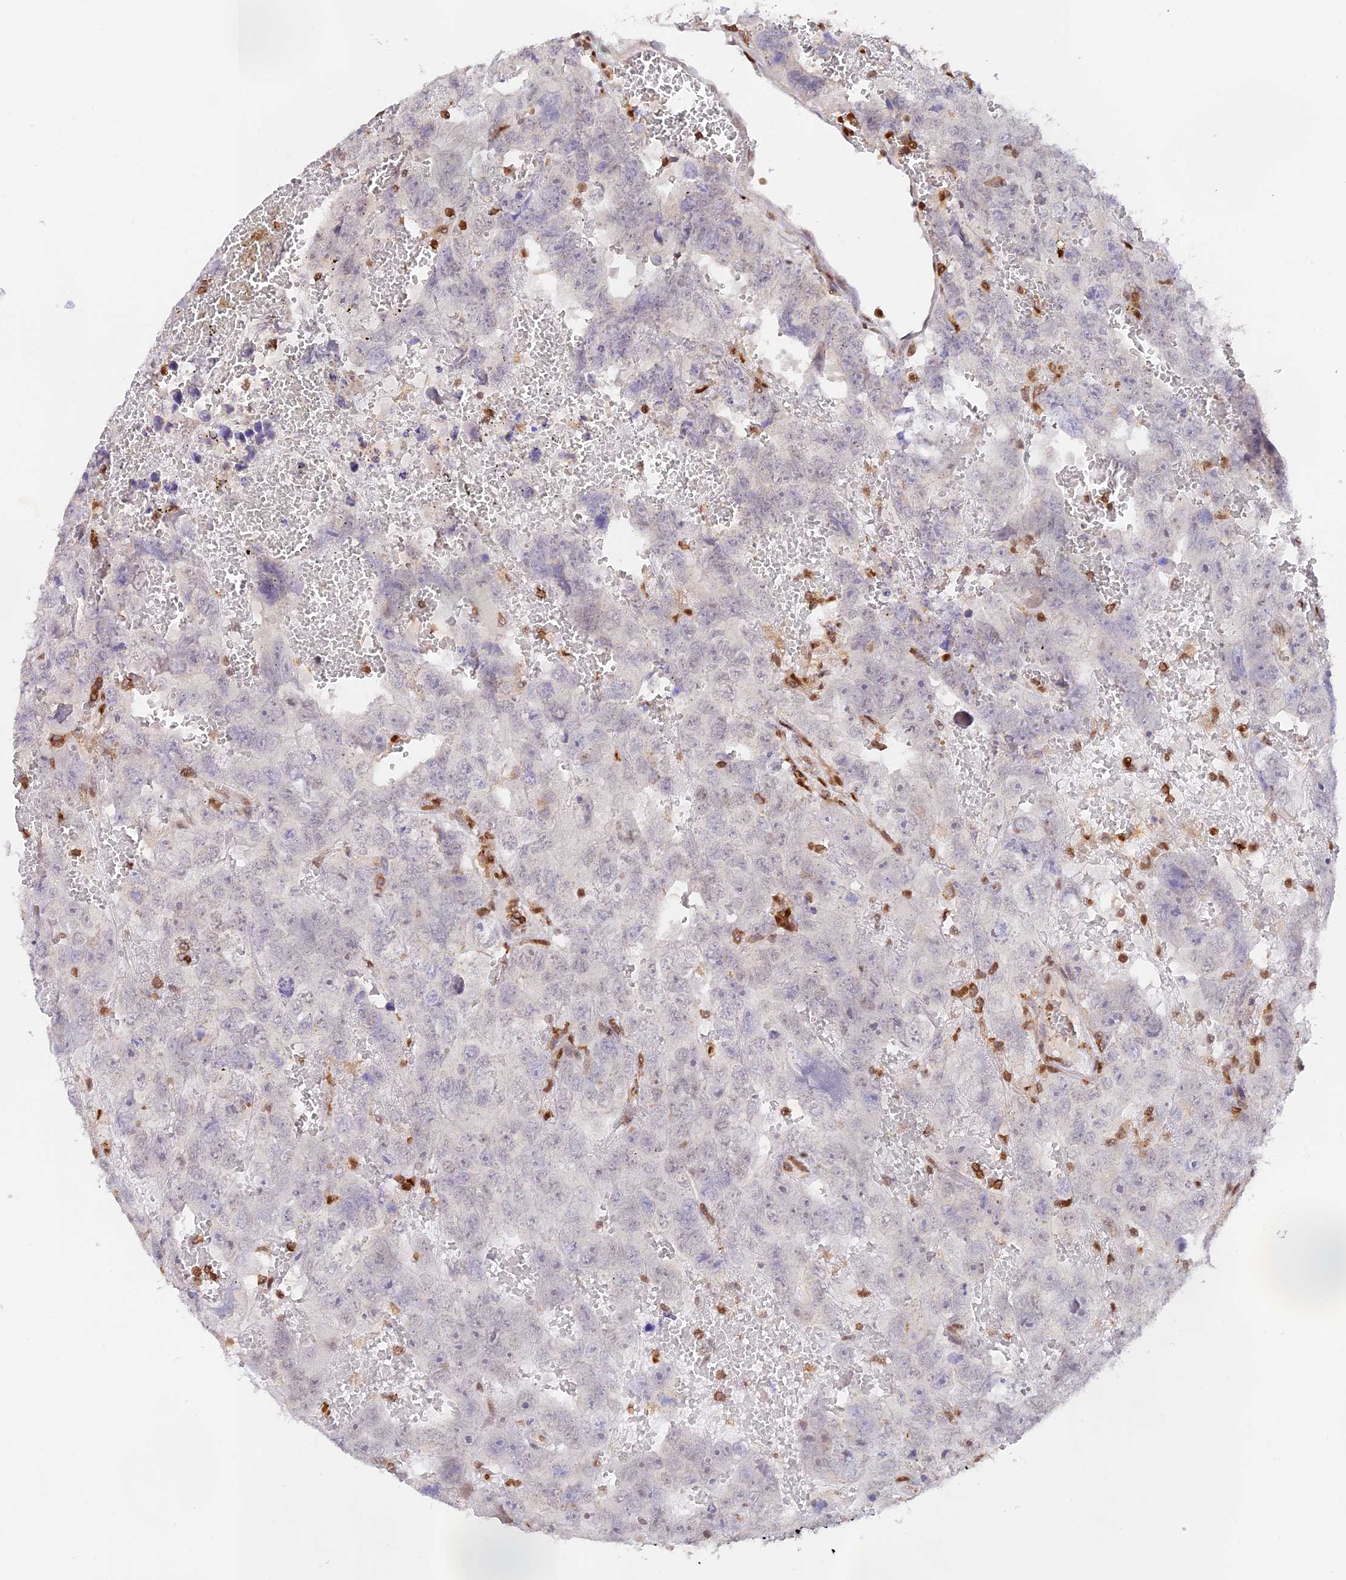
{"staining": {"intensity": "negative", "quantity": "none", "location": "none"}, "tissue": "testis cancer", "cell_type": "Tumor cells", "image_type": "cancer", "snomed": [{"axis": "morphology", "description": "Carcinoma, Embryonal, NOS"}, {"axis": "topography", "description": "Testis"}], "caption": "High magnification brightfield microscopy of testis embryonal carcinoma stained with DAB (brown) and counterstained with hematoxylin (blue): tumor cells show no significant staining.", "gene": "DENND1C", "patient": {"sex": "male", "age": 45}}